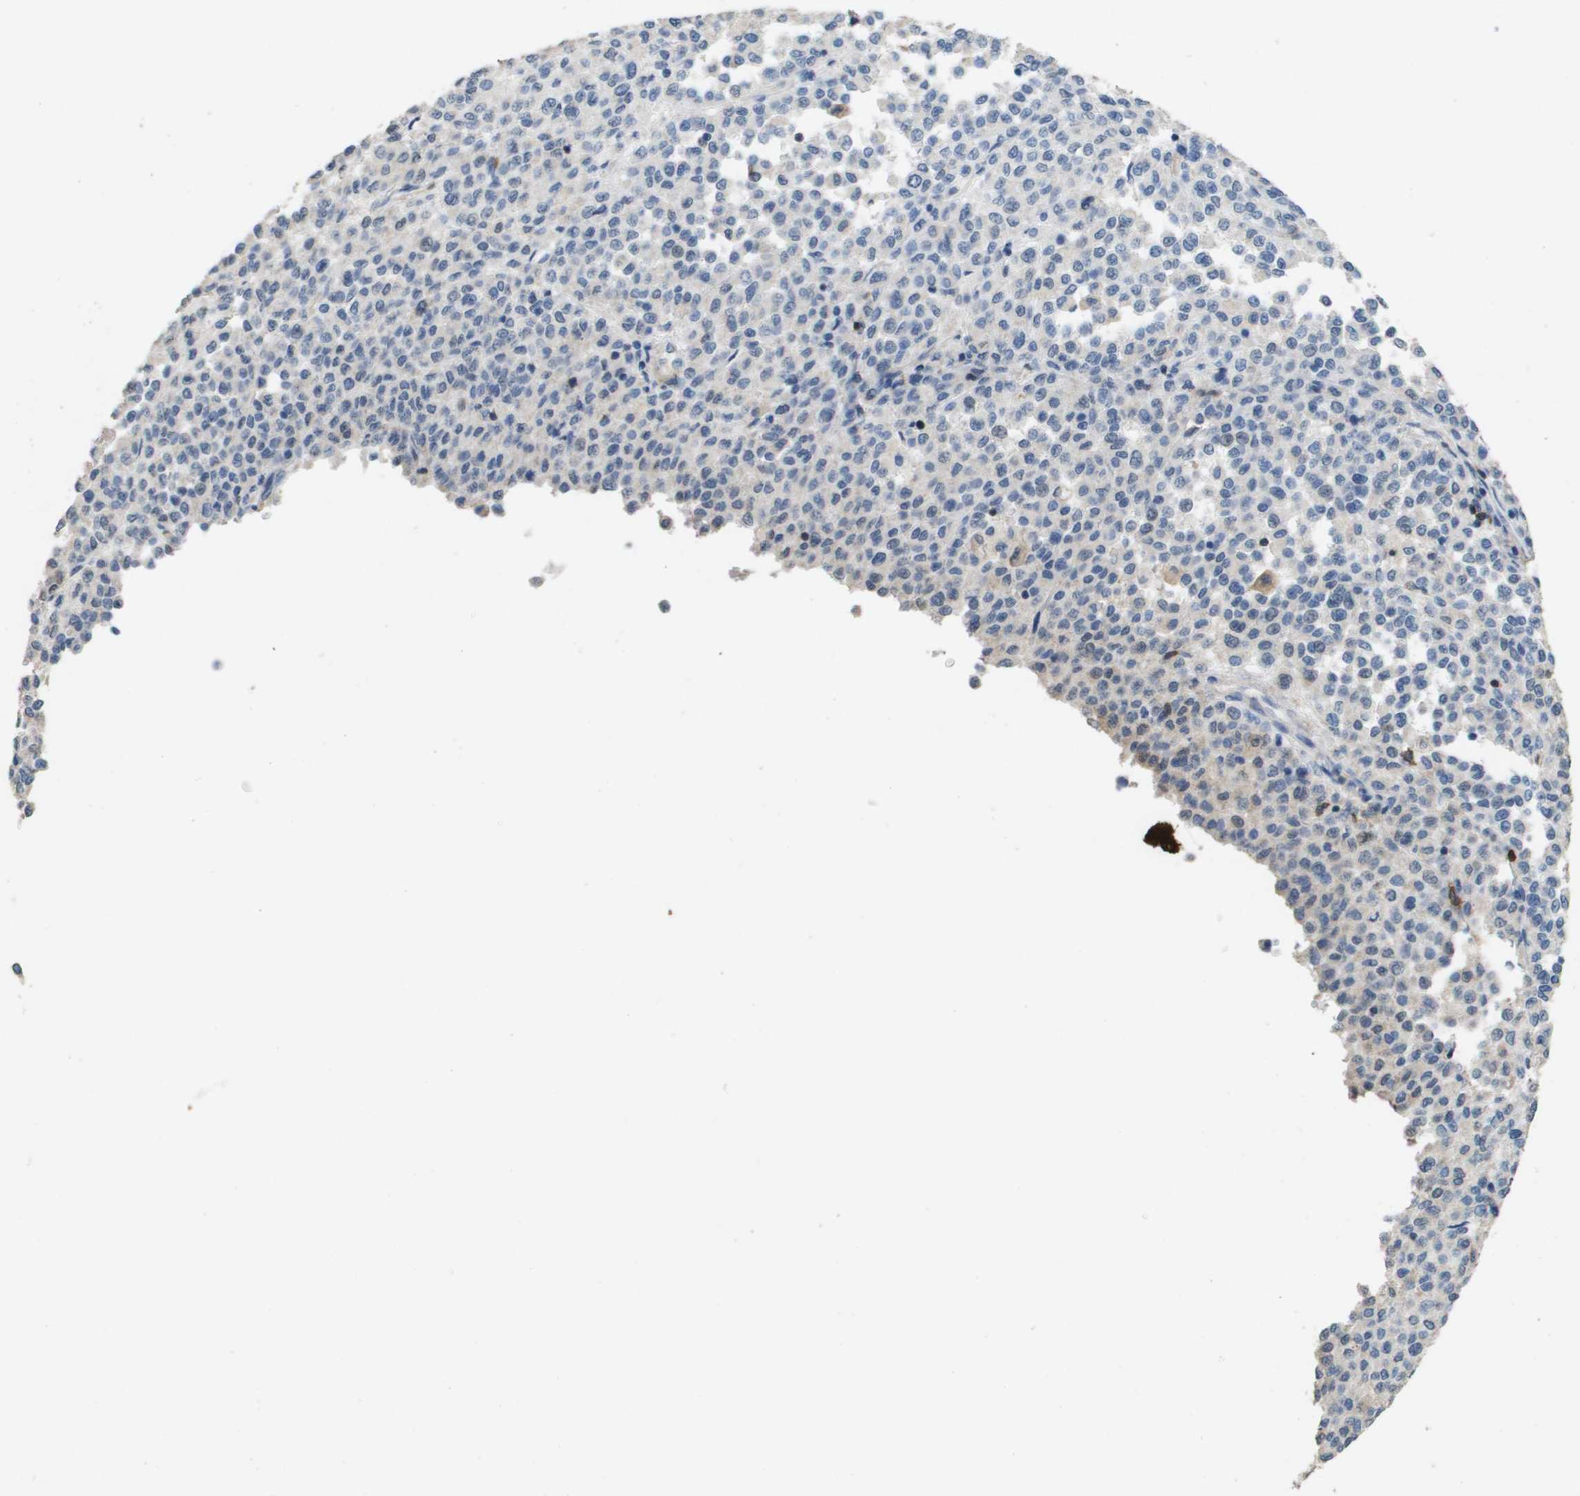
{"staining": {"intensity": "negative", "quantity": "none", "location": "none"}, "tissue": "melanoma", "cell_type": "Tumor cells", "image_type": "cancer", "snomed": [{"axis": "morphology", "description": "Malignant melanoma, Metastatic site"}, {"axis": "topography", "description": "Pancreas"}], "caption": "Immunohistochemistry micrograph of melanoma stained for a protein (brown), which exhibits no positivity in tumor cells. The staining was performed using DAB to visualize the protein expression in brown, while the nuclei were stained in blue with hematoxylin (Magnification: 20x).", "gene": "FABP5", "patient": {"sex": "female", "age": 30}}